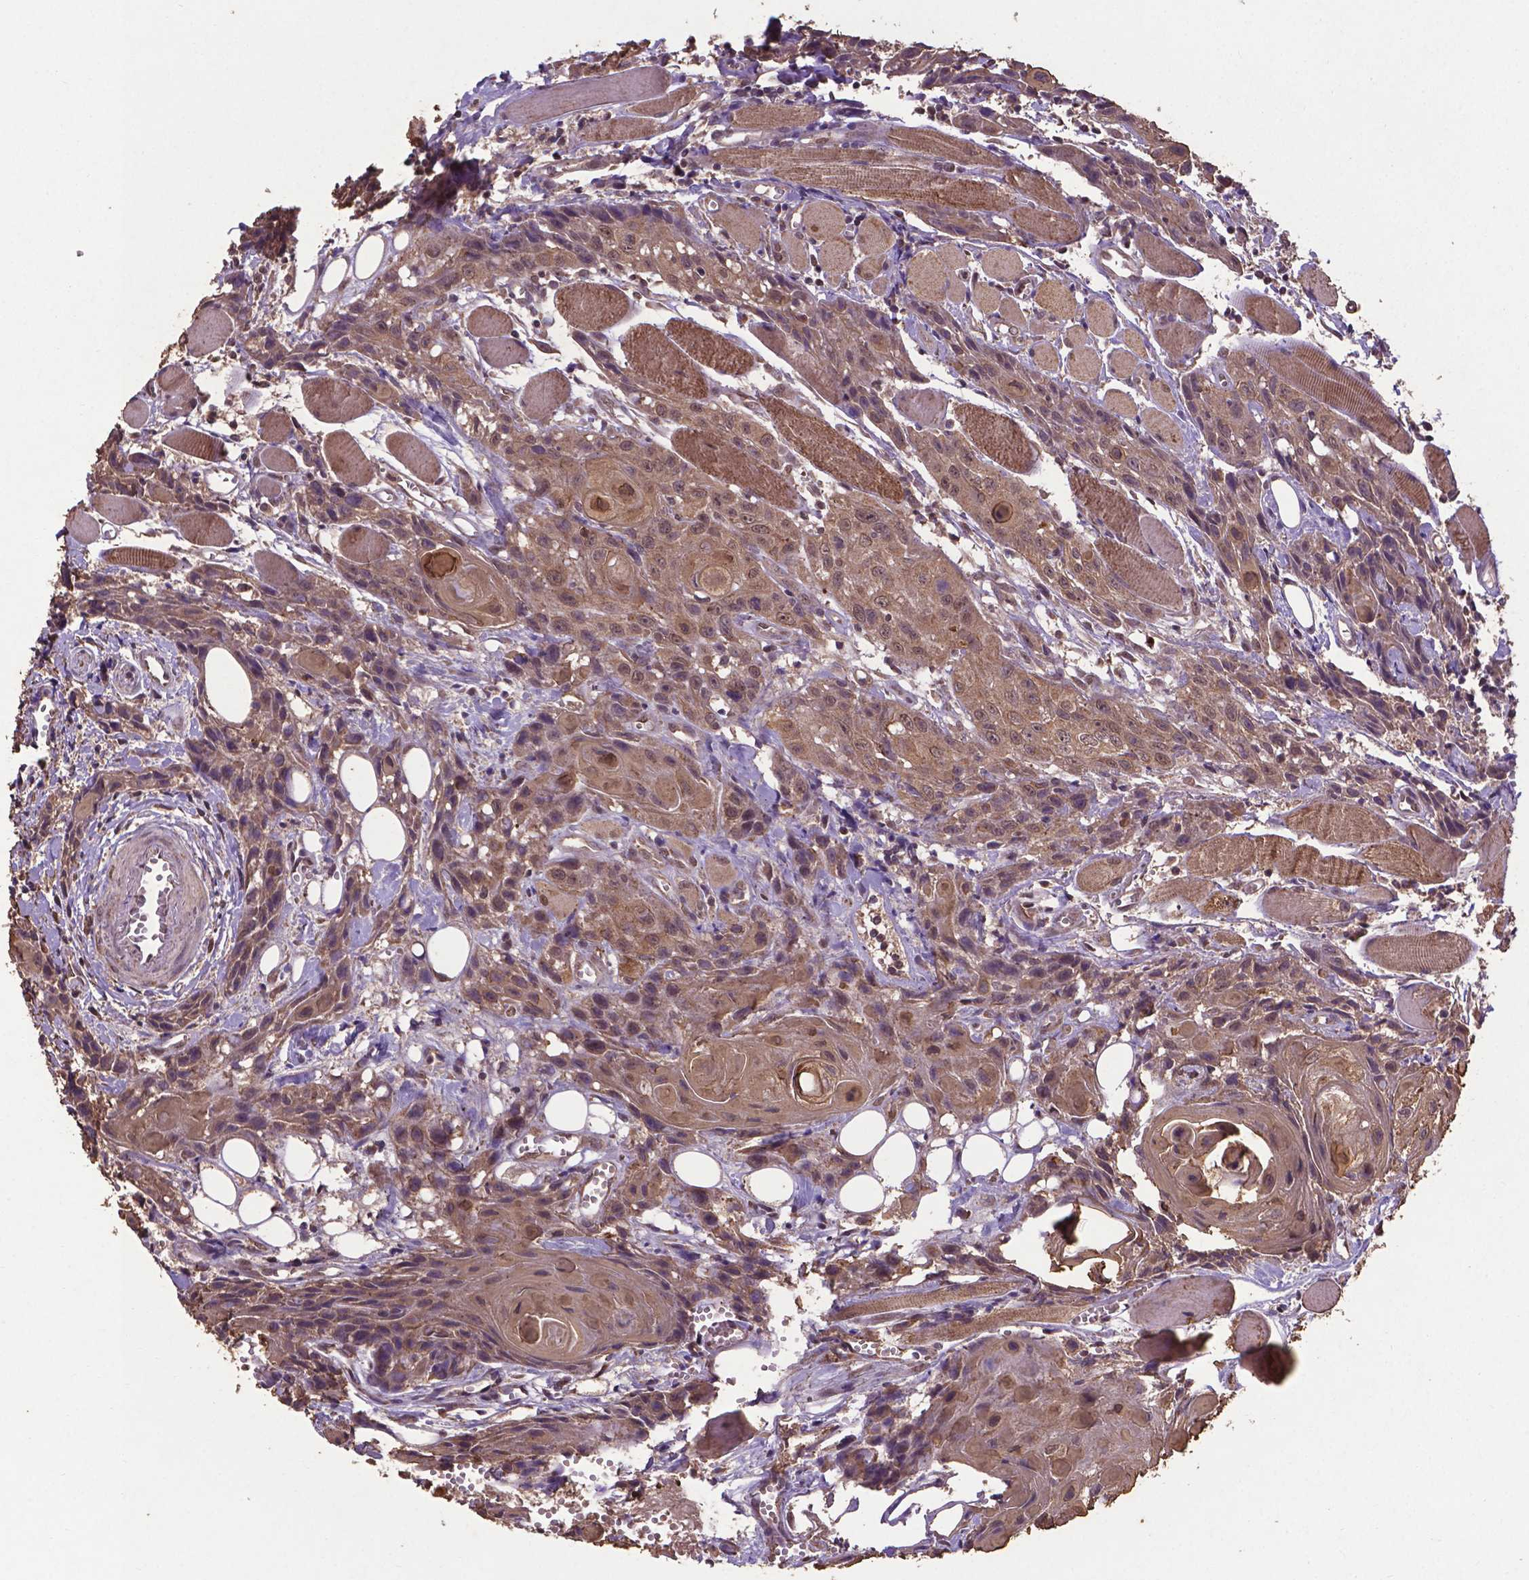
{"staining": {"intensity": "moderate", "quantity": ">75%", "location": "cytoplasmic/membranous,nuclear"}, "tissue": "head and neck cancer", "cell_type": "Tumor cells", "image_type": "cancer", "snomed": [{"axis": "morphology", "description": "Squamous cell carcinoma, NOS"}, {"axis": "topography", "description": "Oral tissue"}, {"axis": "topography", "description": "Head-Neck"}], "caption": "Immunohistochemical staining of head and neck squamous cell carcinoma shows moderate cytoplasmic/membranous and nuclear protein expression in about >75% of tumor cells. (DAB (3,3'-diaminobenzidine) IHC, brown staining for protein, blue staining for nuclei).", "gene": "DCAF1", "patient": {"sex": "male", "age": 58}}